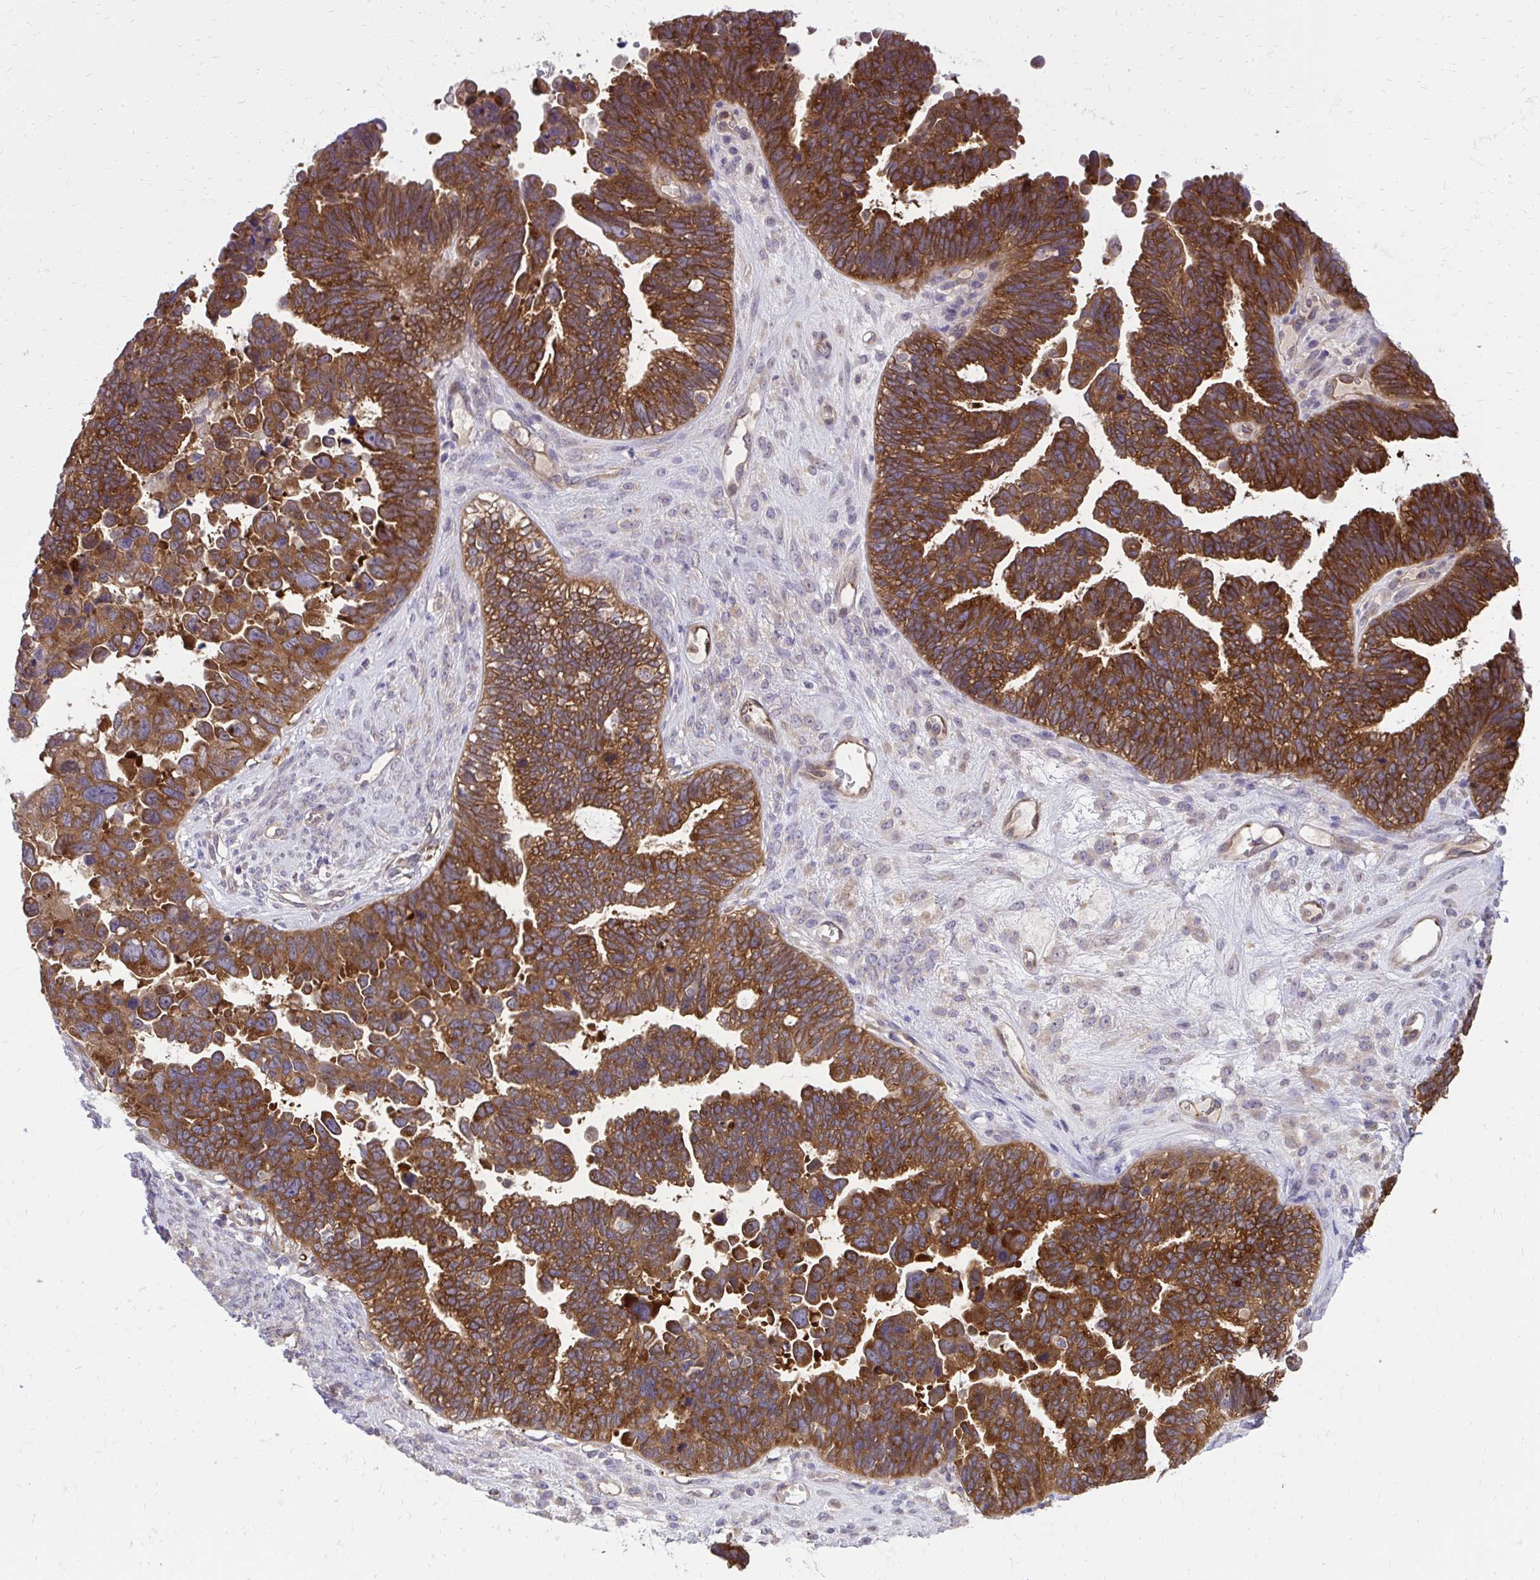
{"staining": {"intensity": "strong", "quantity": ">75%", "location": "cytoplasmic/membranous"}, "tissue": "ovarian cancer", "cell_type": "Tumor cells", "image_type": "cancer", "snomed": [{"axis": "morphology", "description": "Cystadenocarcinoma, serous, NOS"}, {"axis": "topography", "description": "Ovary"}], "caption": "Ovarian cancer stained with a brown dye reveals strong cytoplasmic/membranous positive staining in about >75% of tumor cells.", "gene": "PPP5C", "patient": {"sex": "female", "age": 60}}